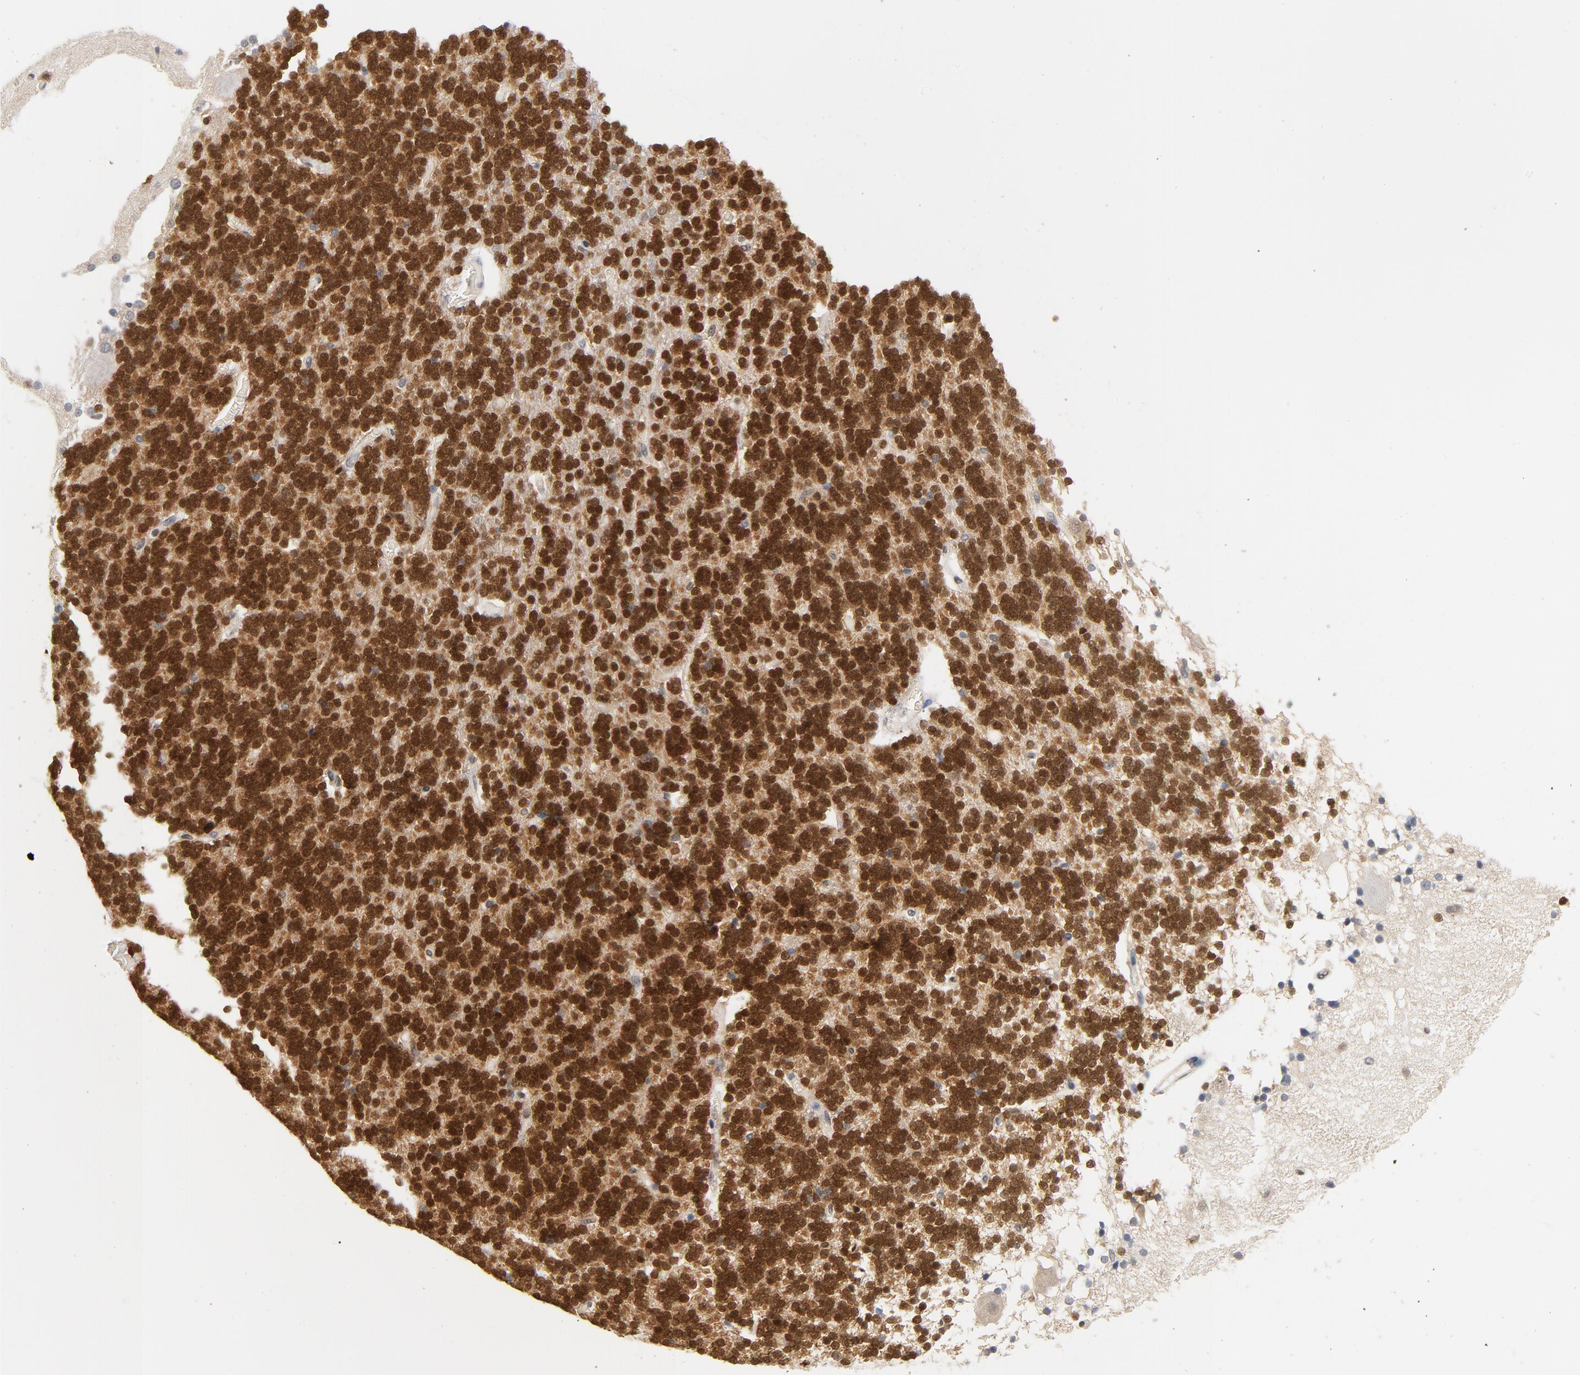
{"staining": {"intensity": "strong", "quantity": ">75%", "location": "nuclear"}, "tissue": "cerebellum", "cell_type": "Cells in granular layer", "image_type": "normal", "snomed": [{"axis": "morphology", "description": "Normal tissue, NOS"}, {"axis": "topography", "description": "Cerebellum"}], "caption": "The histopathology image shows a brown stain indicating the presence of a protein in the nuclear of cells in granular layer in cerebellum. The staining is performed using DAB brown chromogen to label protein expression. The nuclei are counter-stained blue using hematoxylin.", "gene": "CDKN1B", "patient": {"sex": "female", "age": 54}}